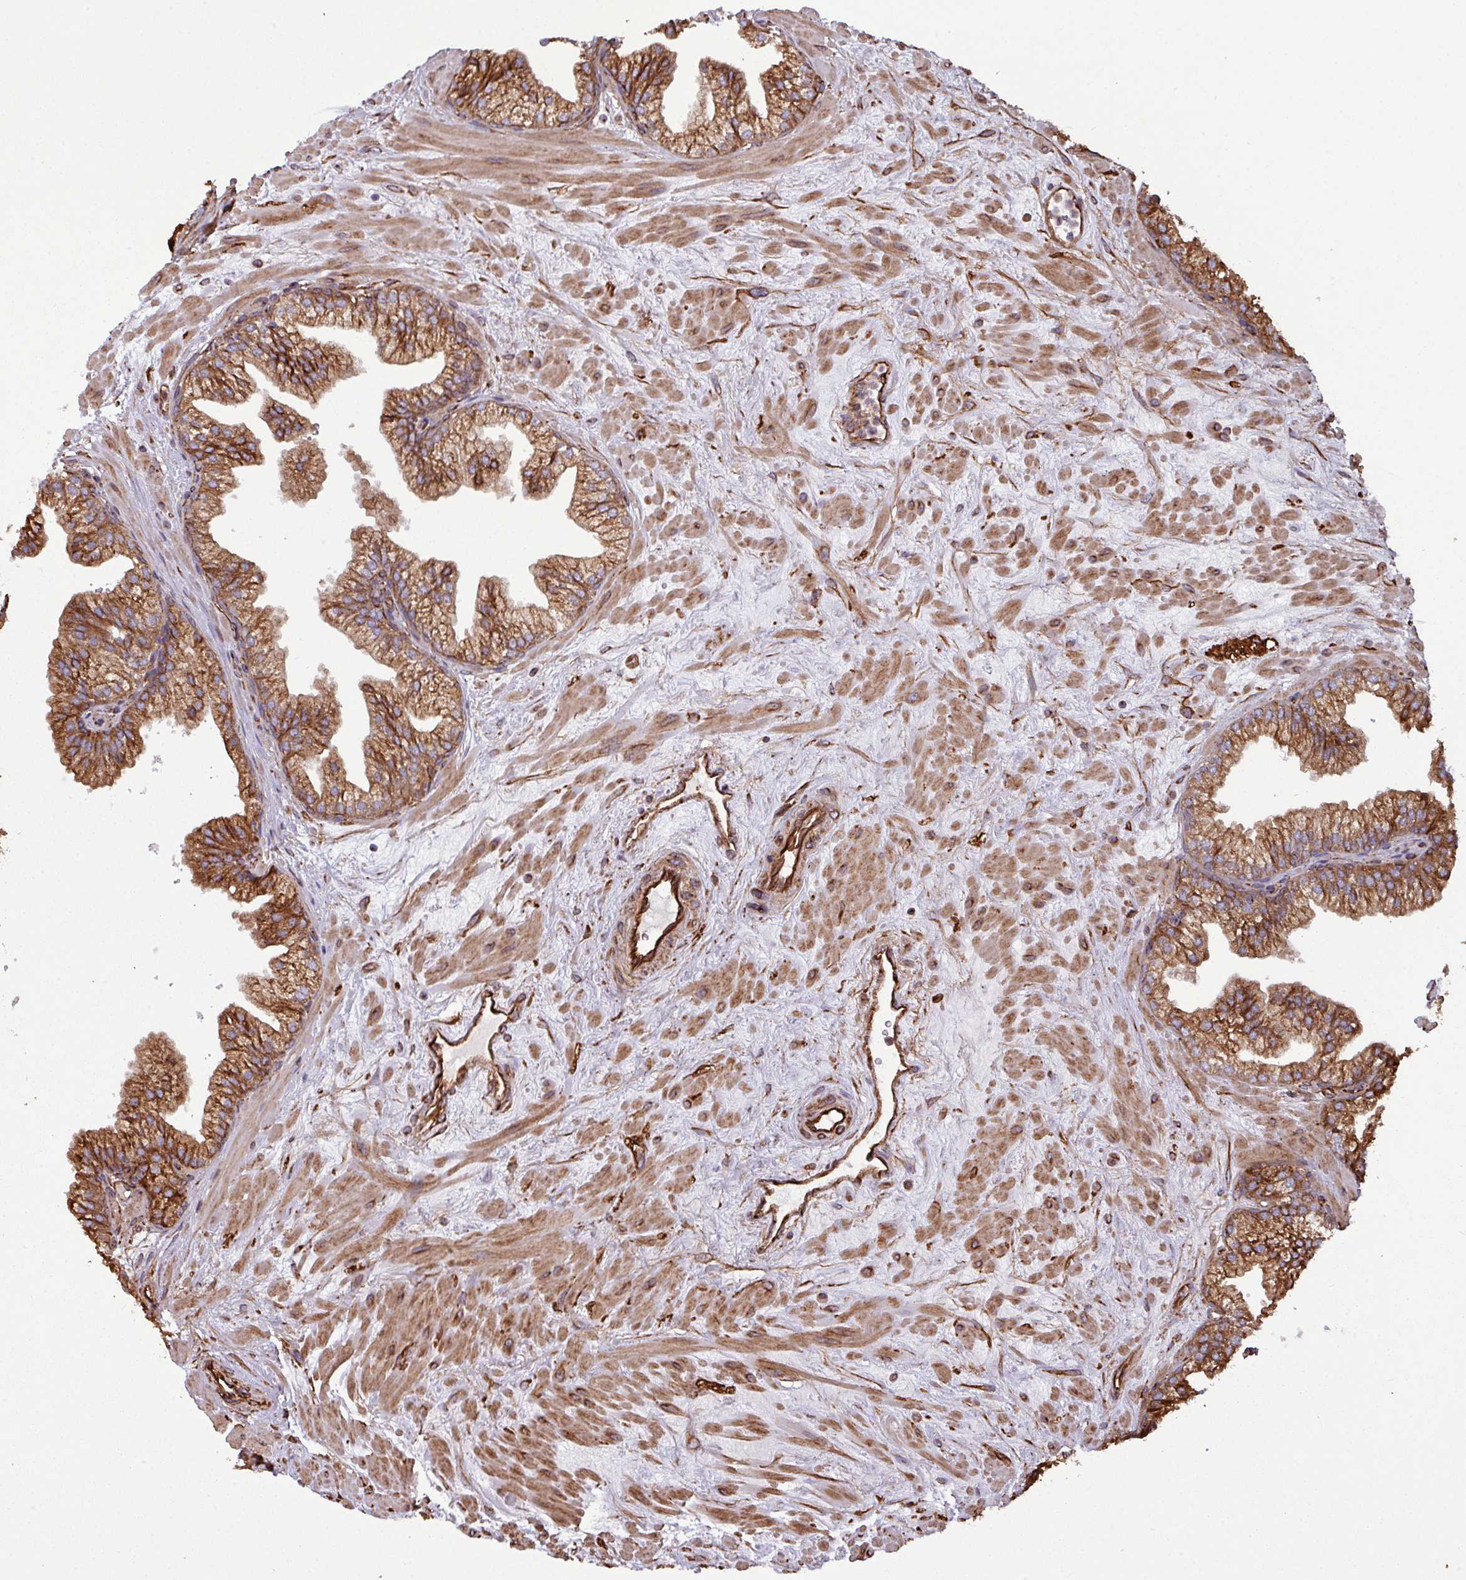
{"staining": {"intensity": "strong", "quantity": ">75%", "location": "cytoplasmic/membranous"}, "tissue": "prostate", "cell_type": "Glandular cells", "image_type": "normal", "snomed": [{"axis": "morphology", "description": "Normal tissue, NOS"}, {"axis": "topography", "description": "Prostate"}, {"axis": "topography", "description": "Peripheral nerve tissue"}], "caption": "This is a micrograph of immunohistochemistry (IHC) staining of benign prostate, which shows strong positivity in the cytoplasmic/membranous of glandular cells.", "gene": "ZNF300", "patient": {"sex": "male", "age": 61}}